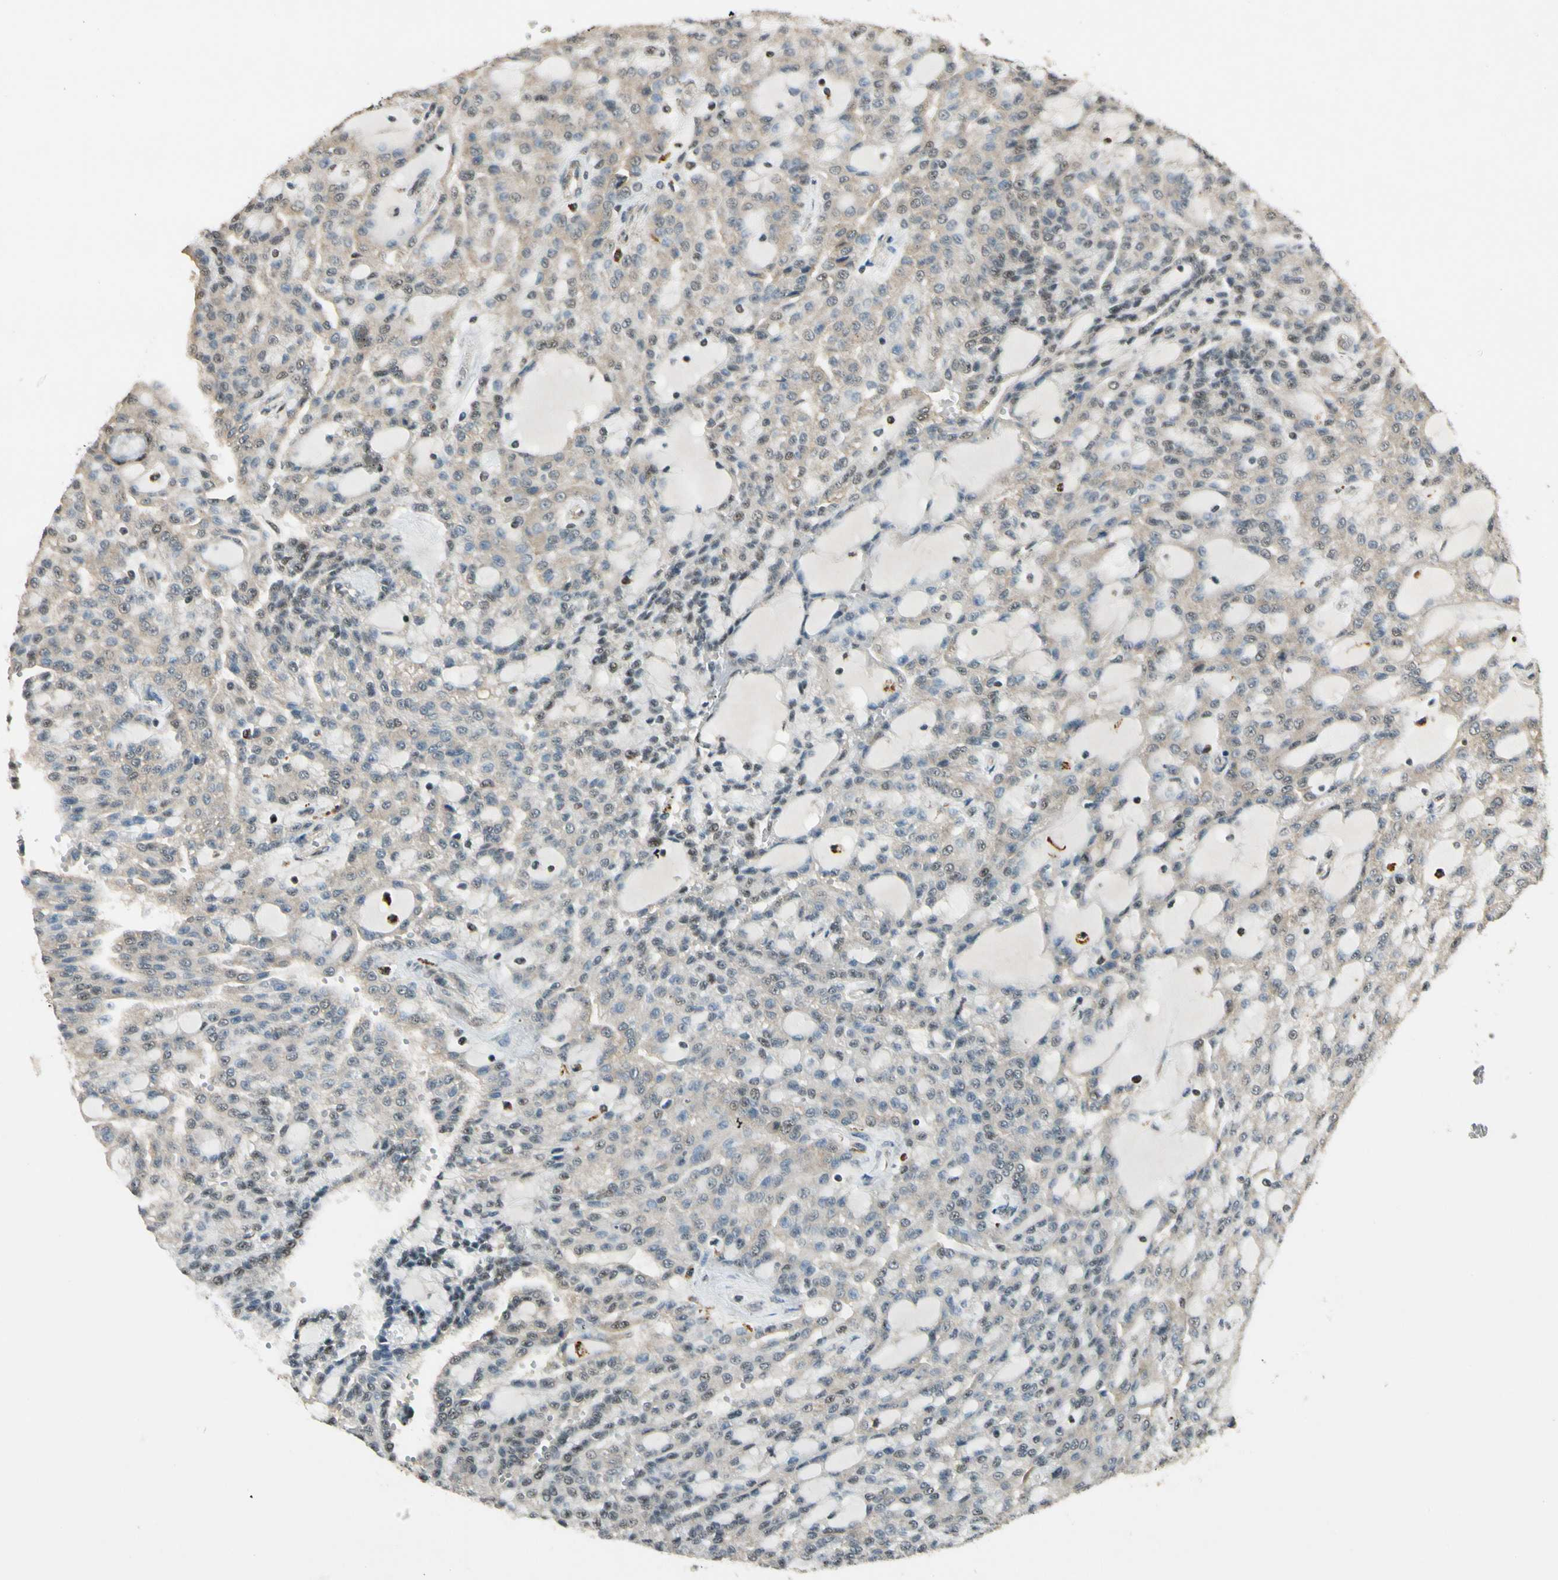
{"staining": {"intensity": "weak", "quantity": "25%-75%", "location": "cytoplasmic/membranous,nuclear"}, "tissue": "renal cancer", "cell_type": "Tumor cells", "image_type": "cancer", "snomed": [{"axis": "morphology", "description": "Adenocarcinoma, NOS"}, {"axis": "topography", "description": "Kidney"}], "caption": "This histopathology image shows IHC staining of renal cancer (adenocarcinoma), with low weak cytoplasmic/membranous and nuclear staining in approximately 25%-75% of tumor cells.", "gene": "MCPH1", "patient": {"sex": "male", "age": 63}}